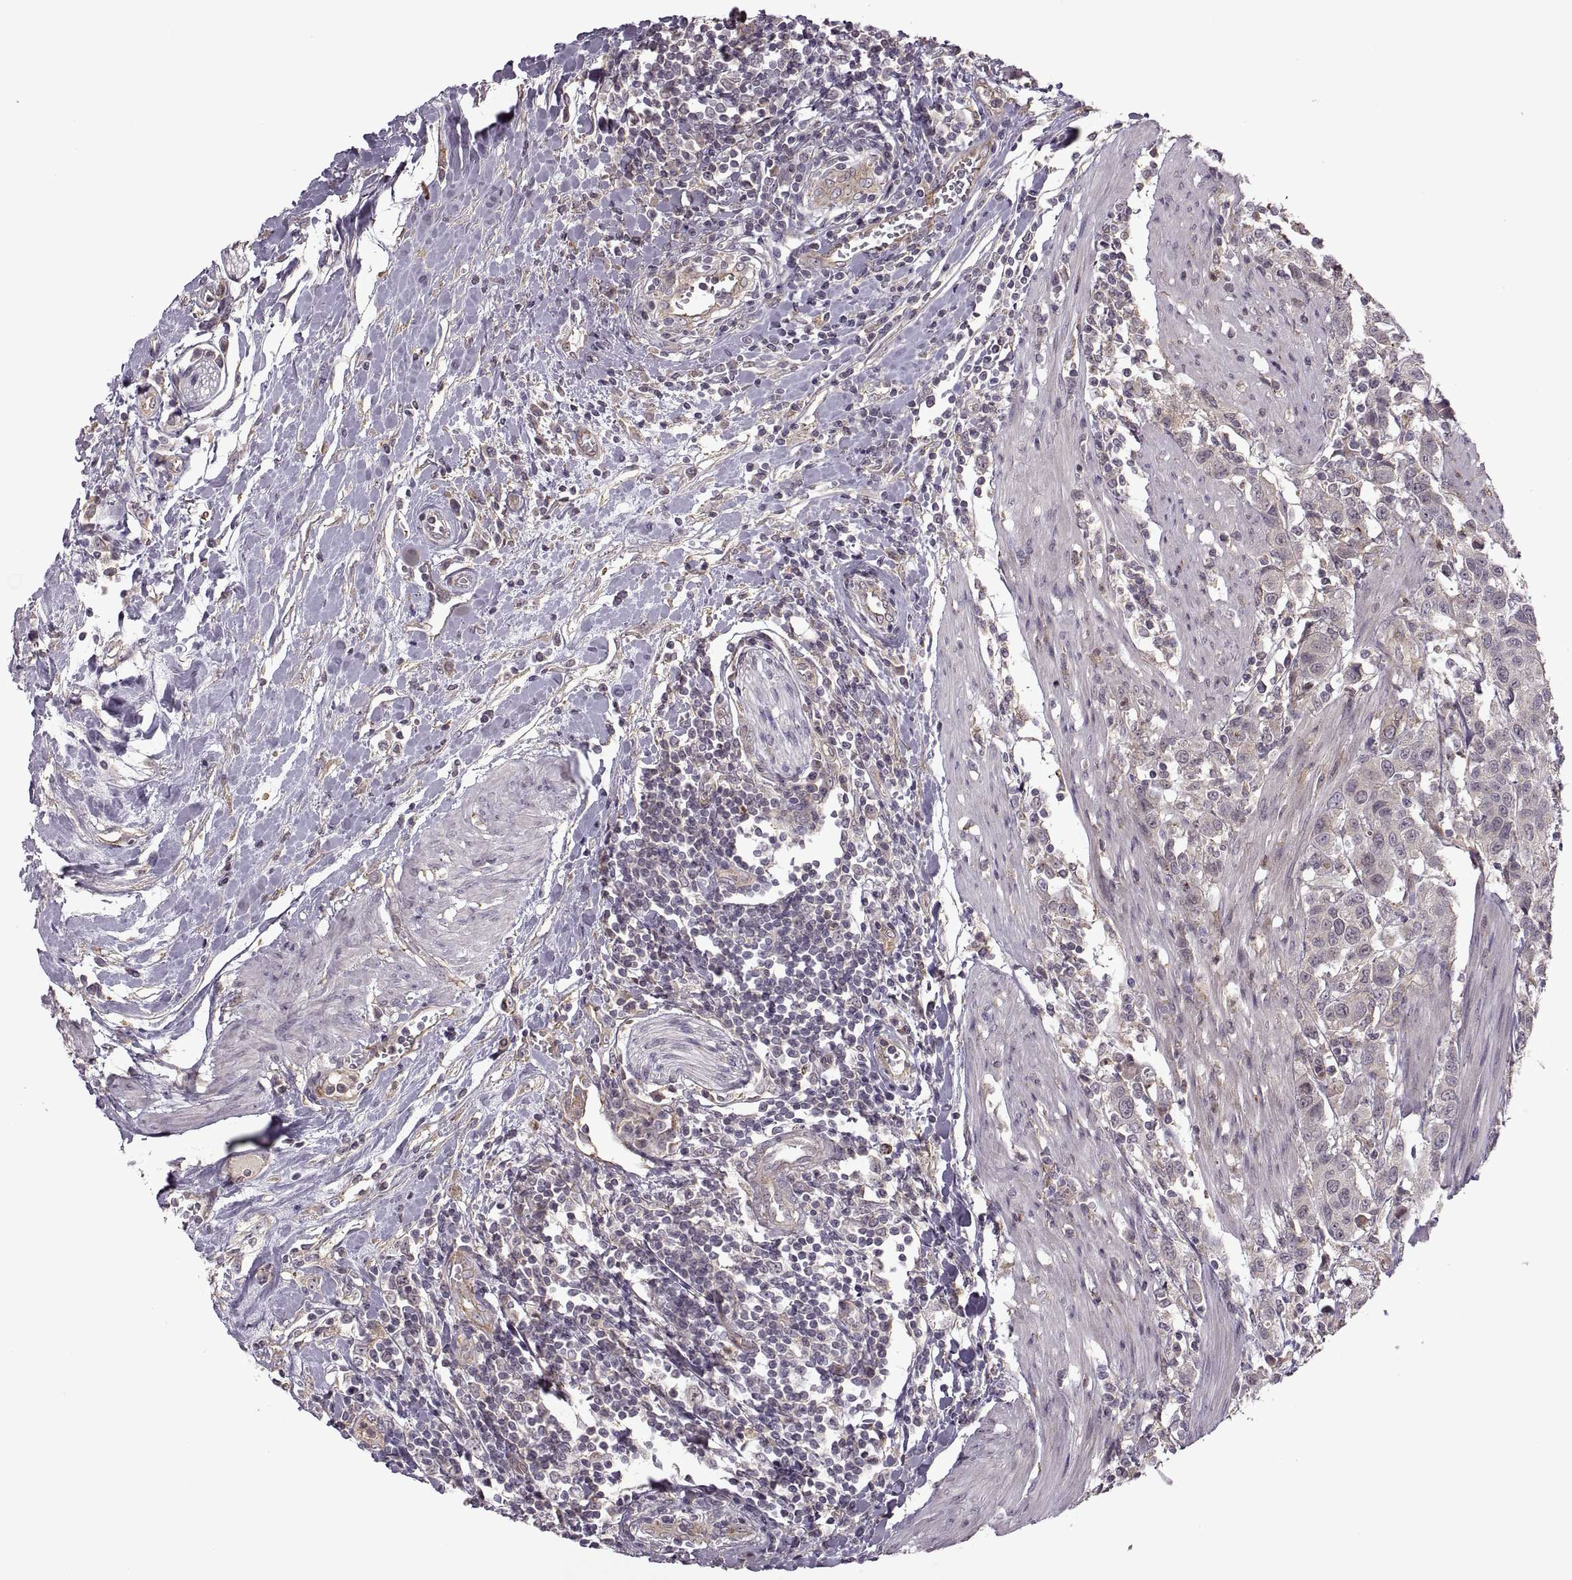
{"staining": {"intensity": "negative", "quantity": "none", "location": "none"}, "tissue": "urothelial cancer", "cell_type": "Tumor cells", "image_type": "cancer", "snomed": [{"axis": "morphology", "description": "Urothelial carcinoma, High grade"}, {"axis": "topography", "description": "Urinary bladder"}], "caption": "A photomicrograph of urothelial cancer stained for a protein exhibits no brown staining in tumor cells.", "gene": "PIERCE1", "patient": {"sex": "female", "age": 58}}